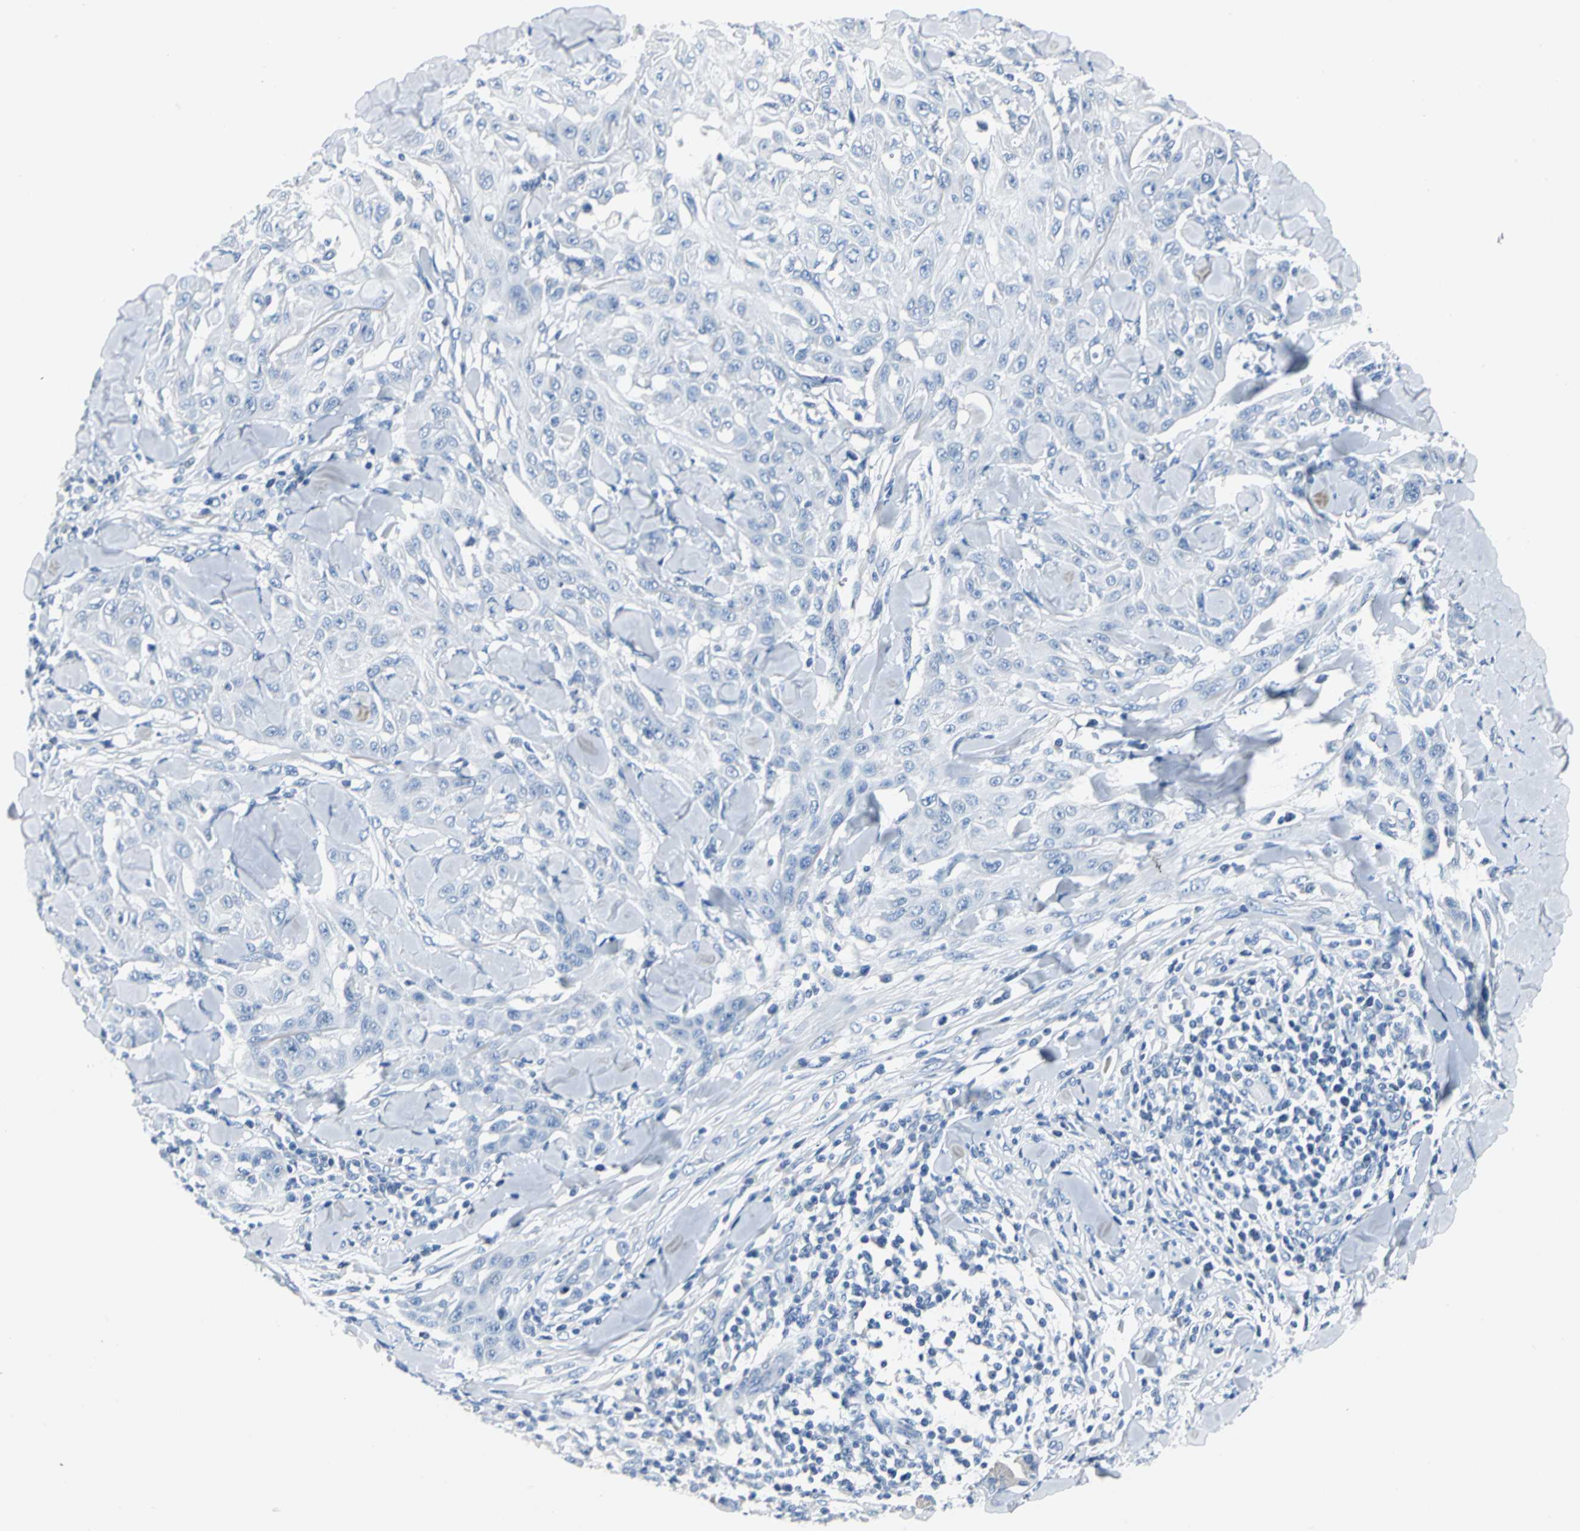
{"staining": {"intensity": "negative", "quantity": "none", "location": "none"}, "tissue": "skin cancer", "cell_type": "Tumor cells", "image_type": "cancer", "snomed": [{"axis": "morphology", "description": "Squamous cell carcinoma, NOS"}, {"axis": "topography", "description": "Skin"}], "caption": "Immunohistochemistry of skin squamous cell carcinoma displays no staining in tumor cells.", "gene": "RIPOR1", "patient": {"sex": "male", "age": 24}}